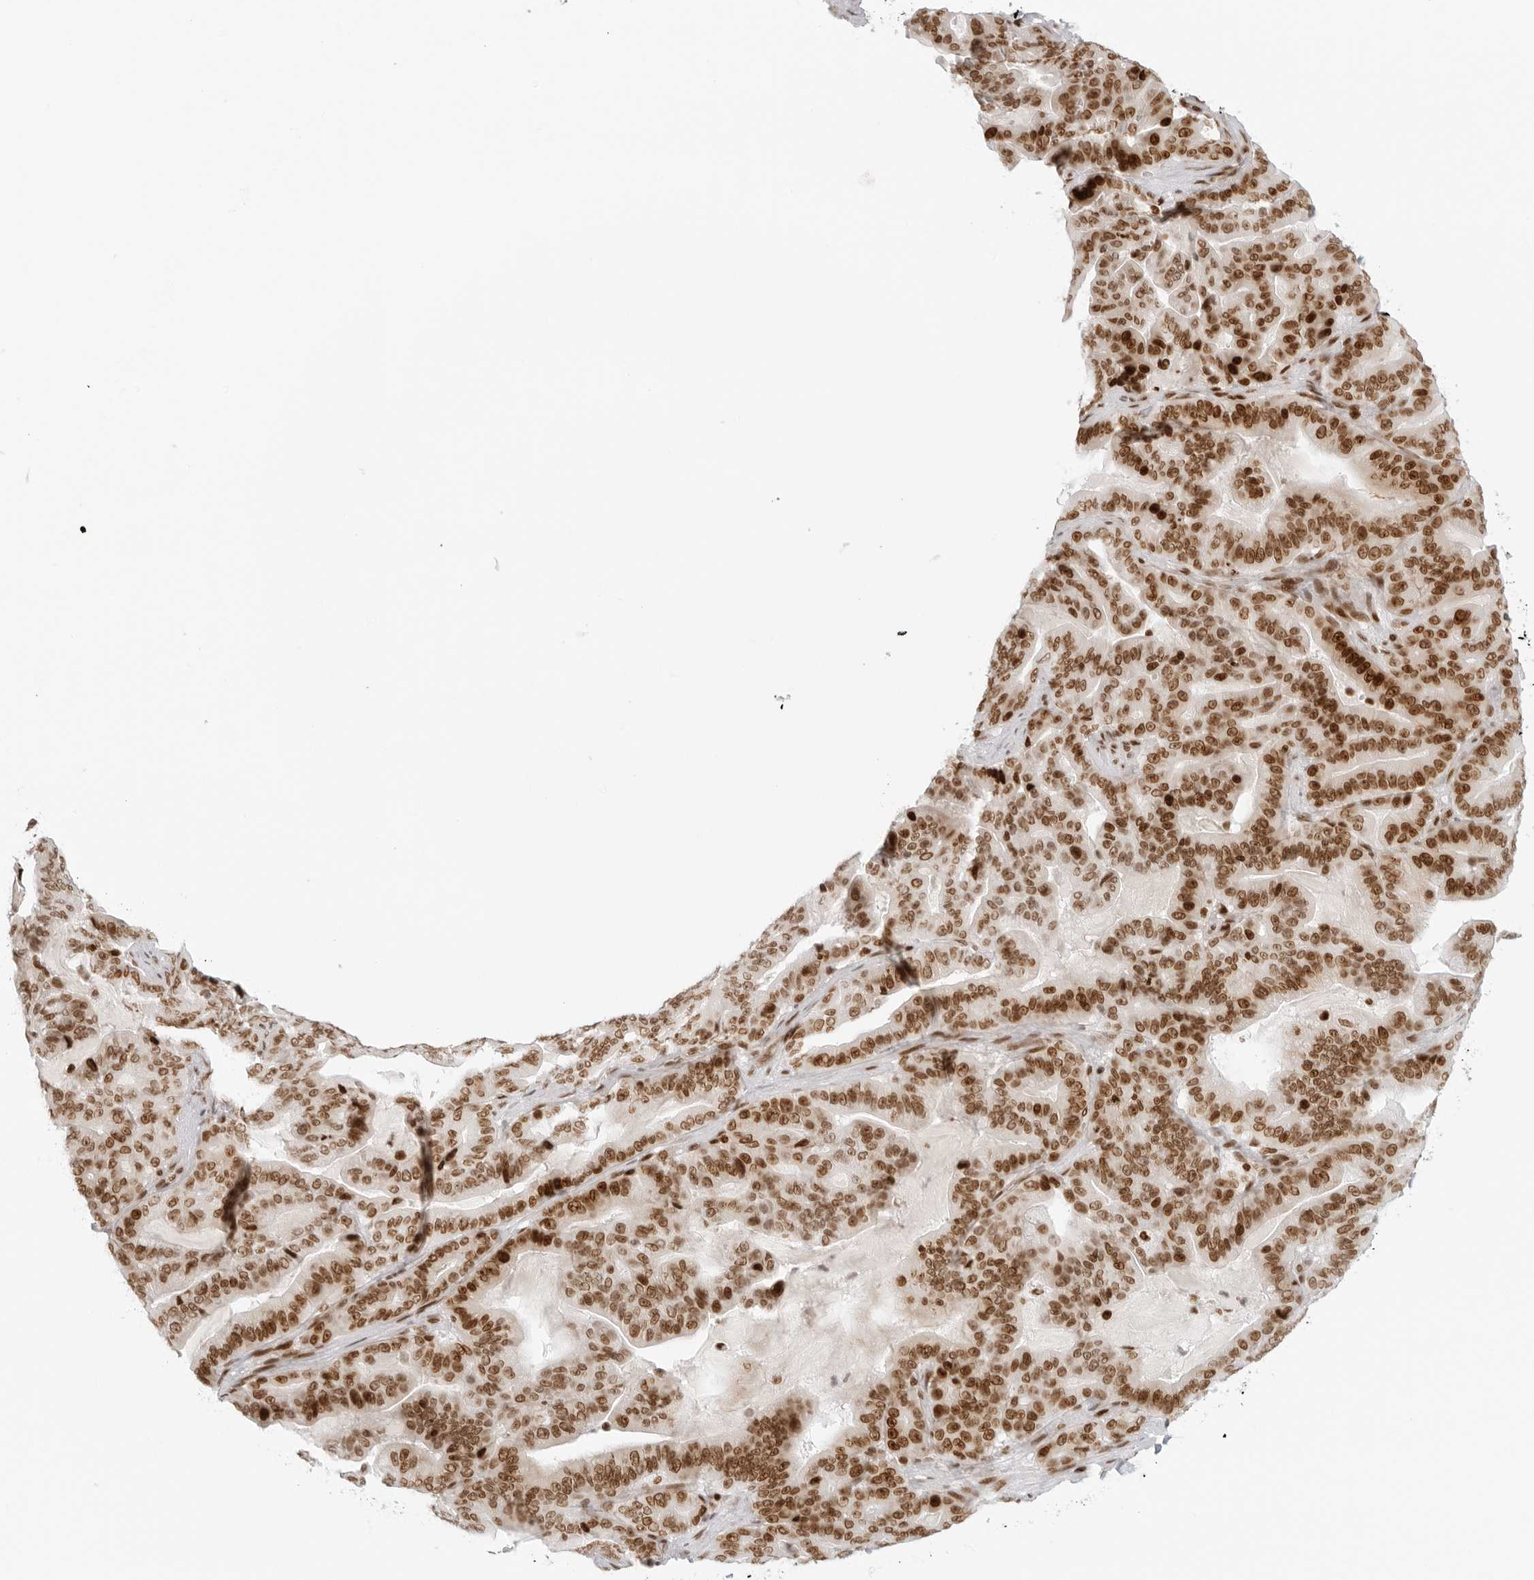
{"staining": {"intensity": "moderate", "quantity": ">75%", "location": "nuclear"}, "tissue": "pancreatic cancer", "cell_type": "Tumor cells", "image_type": "cancer", "snomed": [{"axis": "morphology", "description": "Adenocarcinoma, NOS"}, {"axis": "topography", "description": "Pancreas"}], "caption": "Human pancreatic cancer (adenocarcinoma) stained for a protein (brown) displays moderate nuclear positive positivity in approximately >75% of tumor cells.", "gene": "RCC1", "patient": {"sex": "male", "age": 63}}